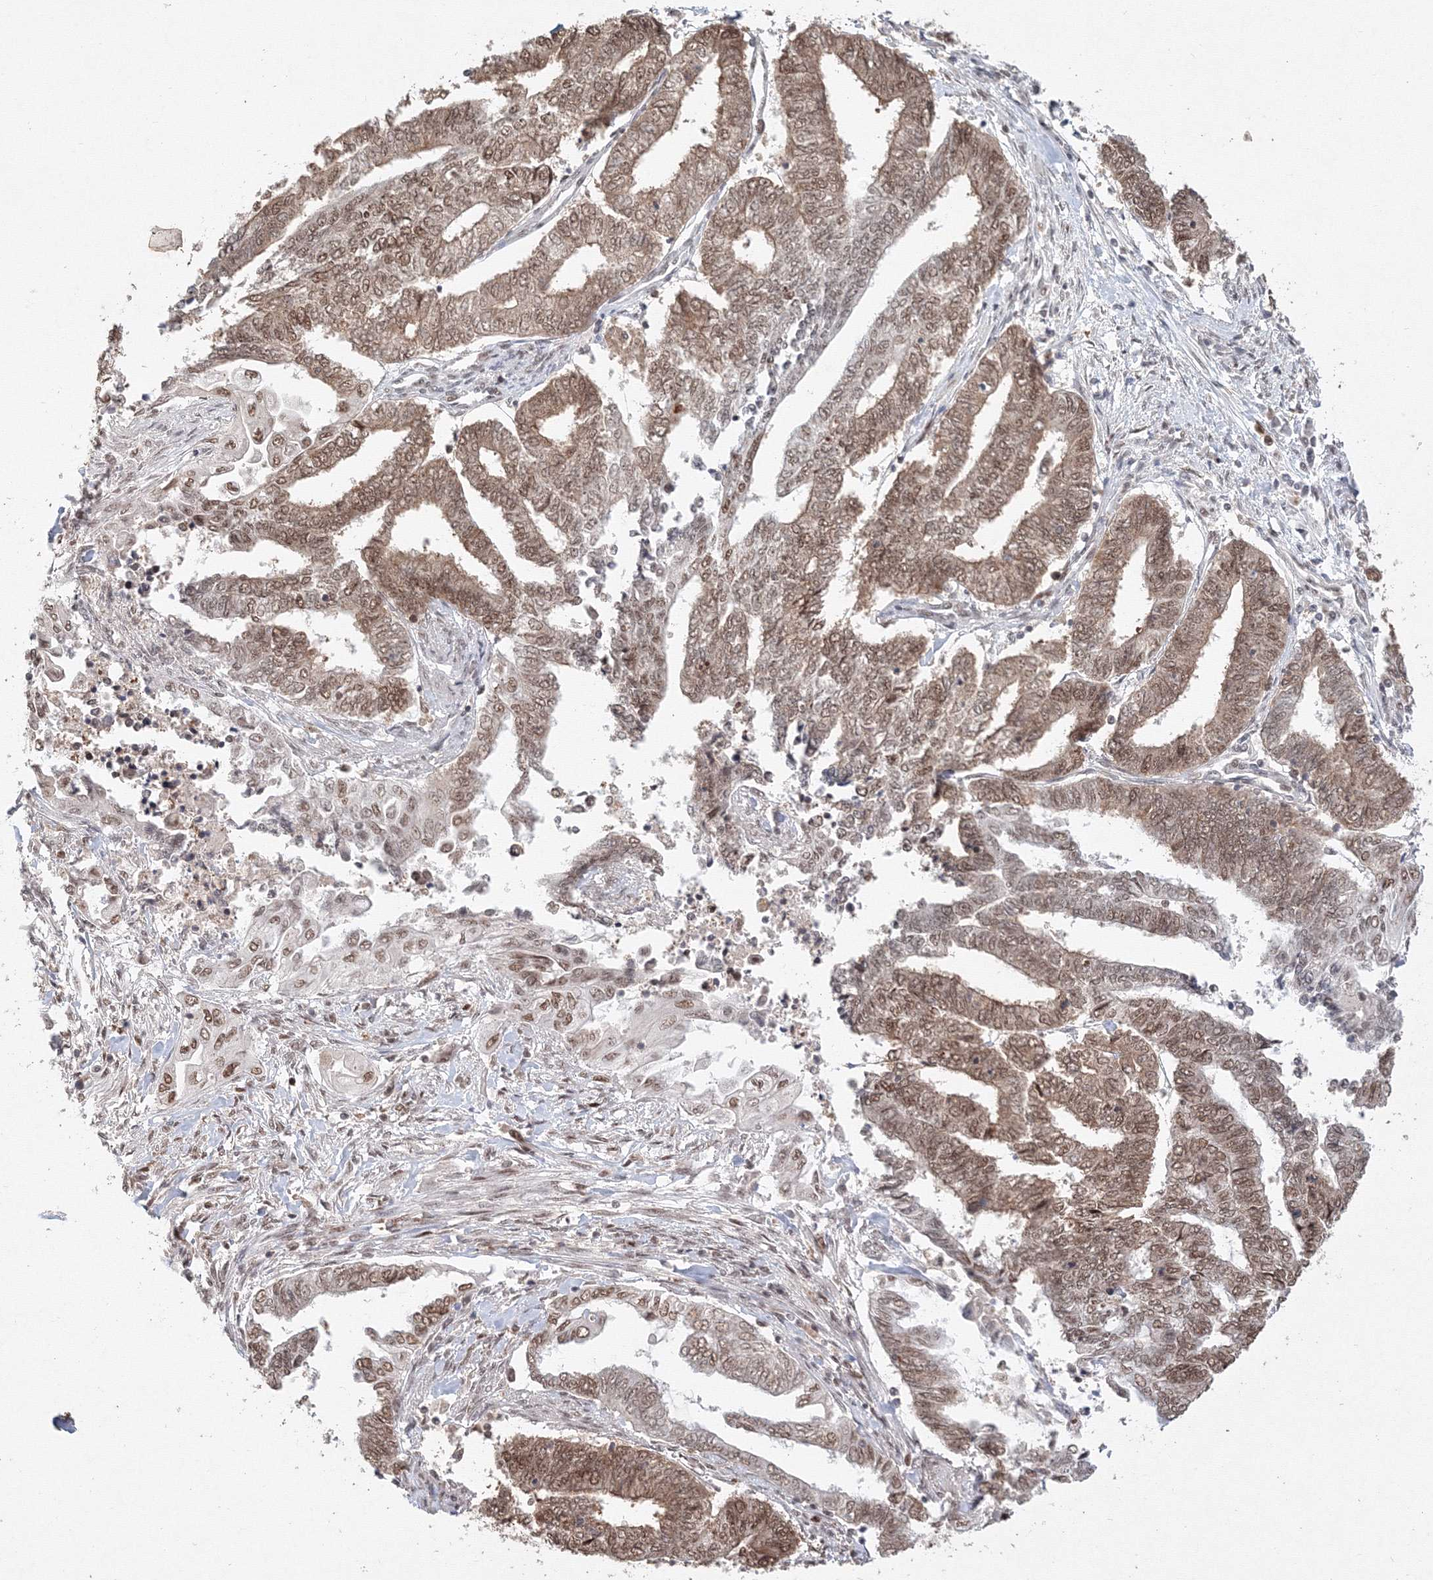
{"staining": {"intensity": "moderate", "quantity": ">75%", "location": "cytoplasmic/membranous,nuclear"}, "tissue": "endometrial cancer", "cell_type": "Tumor cells", "image_type": "cancer", "snomed": [{"axis": "morphology", "description": "Adenocarcinoma, NOS"}, {"axis": "topography", "description": "Uterus"}, {"axis": "topography", "description": "Endometrium"}], "caption": "Human adenocarcinoma (endometrial) stained with a protein marker exhibits moderate staining in tumor cells.", "gene": "IWS1", "patient": {"sex": "female", "age": 70}}